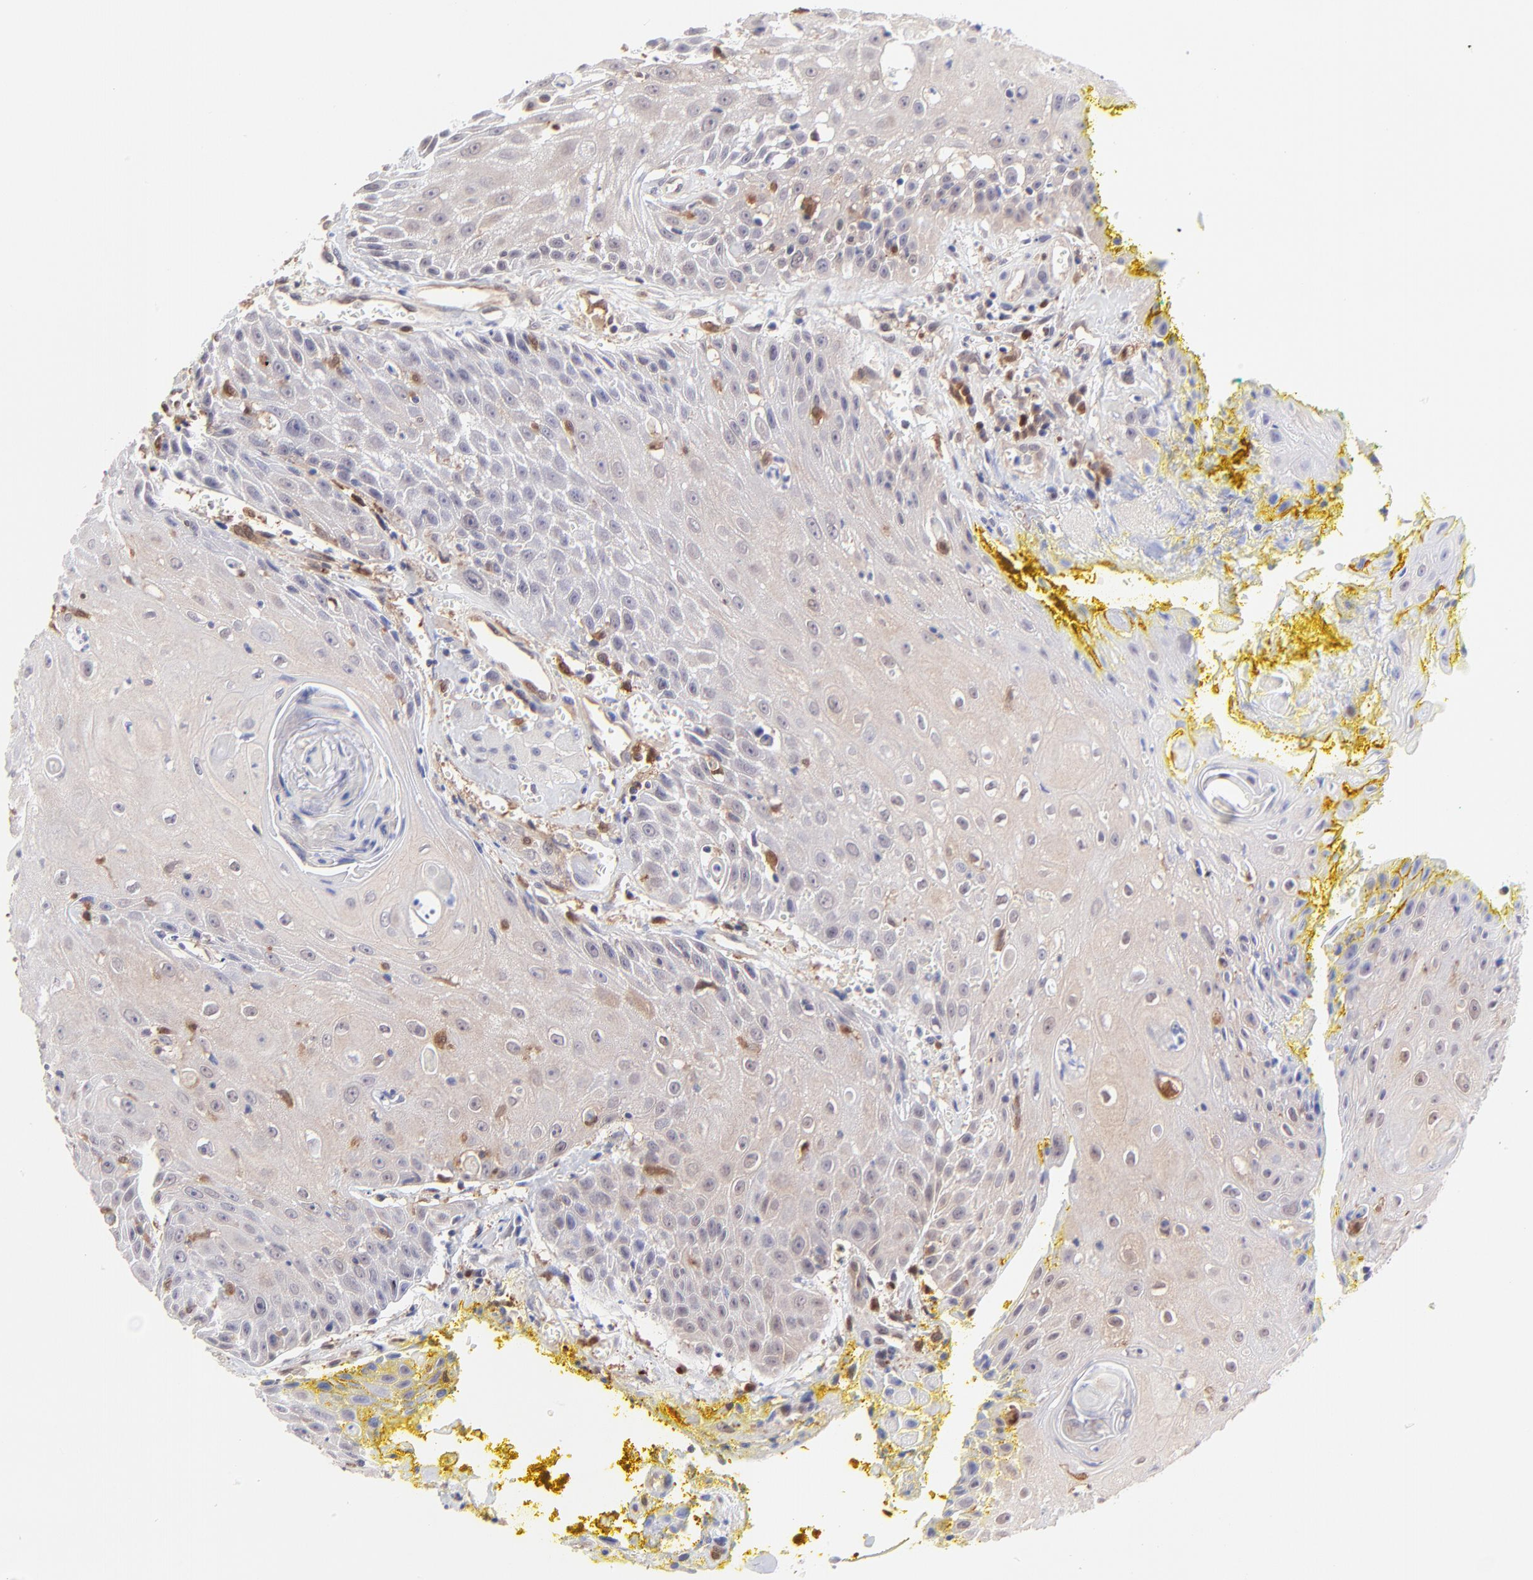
{"staining": {"intensity": "weak", "quantity": ">75%", "location": "cytoplasmic/membranous"}, "tissue": "head and neck cancer", "cell_type": "Tumor cells", "image_type": "cancer", "snomed": [{"axis": "morphology", "description": "Squamous cell carcinoma, NOS"}, {"axis": "topography", "description": "Oral tissue"}, {"axis": "topography", "description": "Head-Neck"}], "caption": "Head and neck cancer (squamous cell carcinoma) tissue reveals weak cytoplasmic/membranous positivity in approximately >75% of tumor cells", "gene": "HYAL1", "patient": {"sex": "female", "age": 82}}